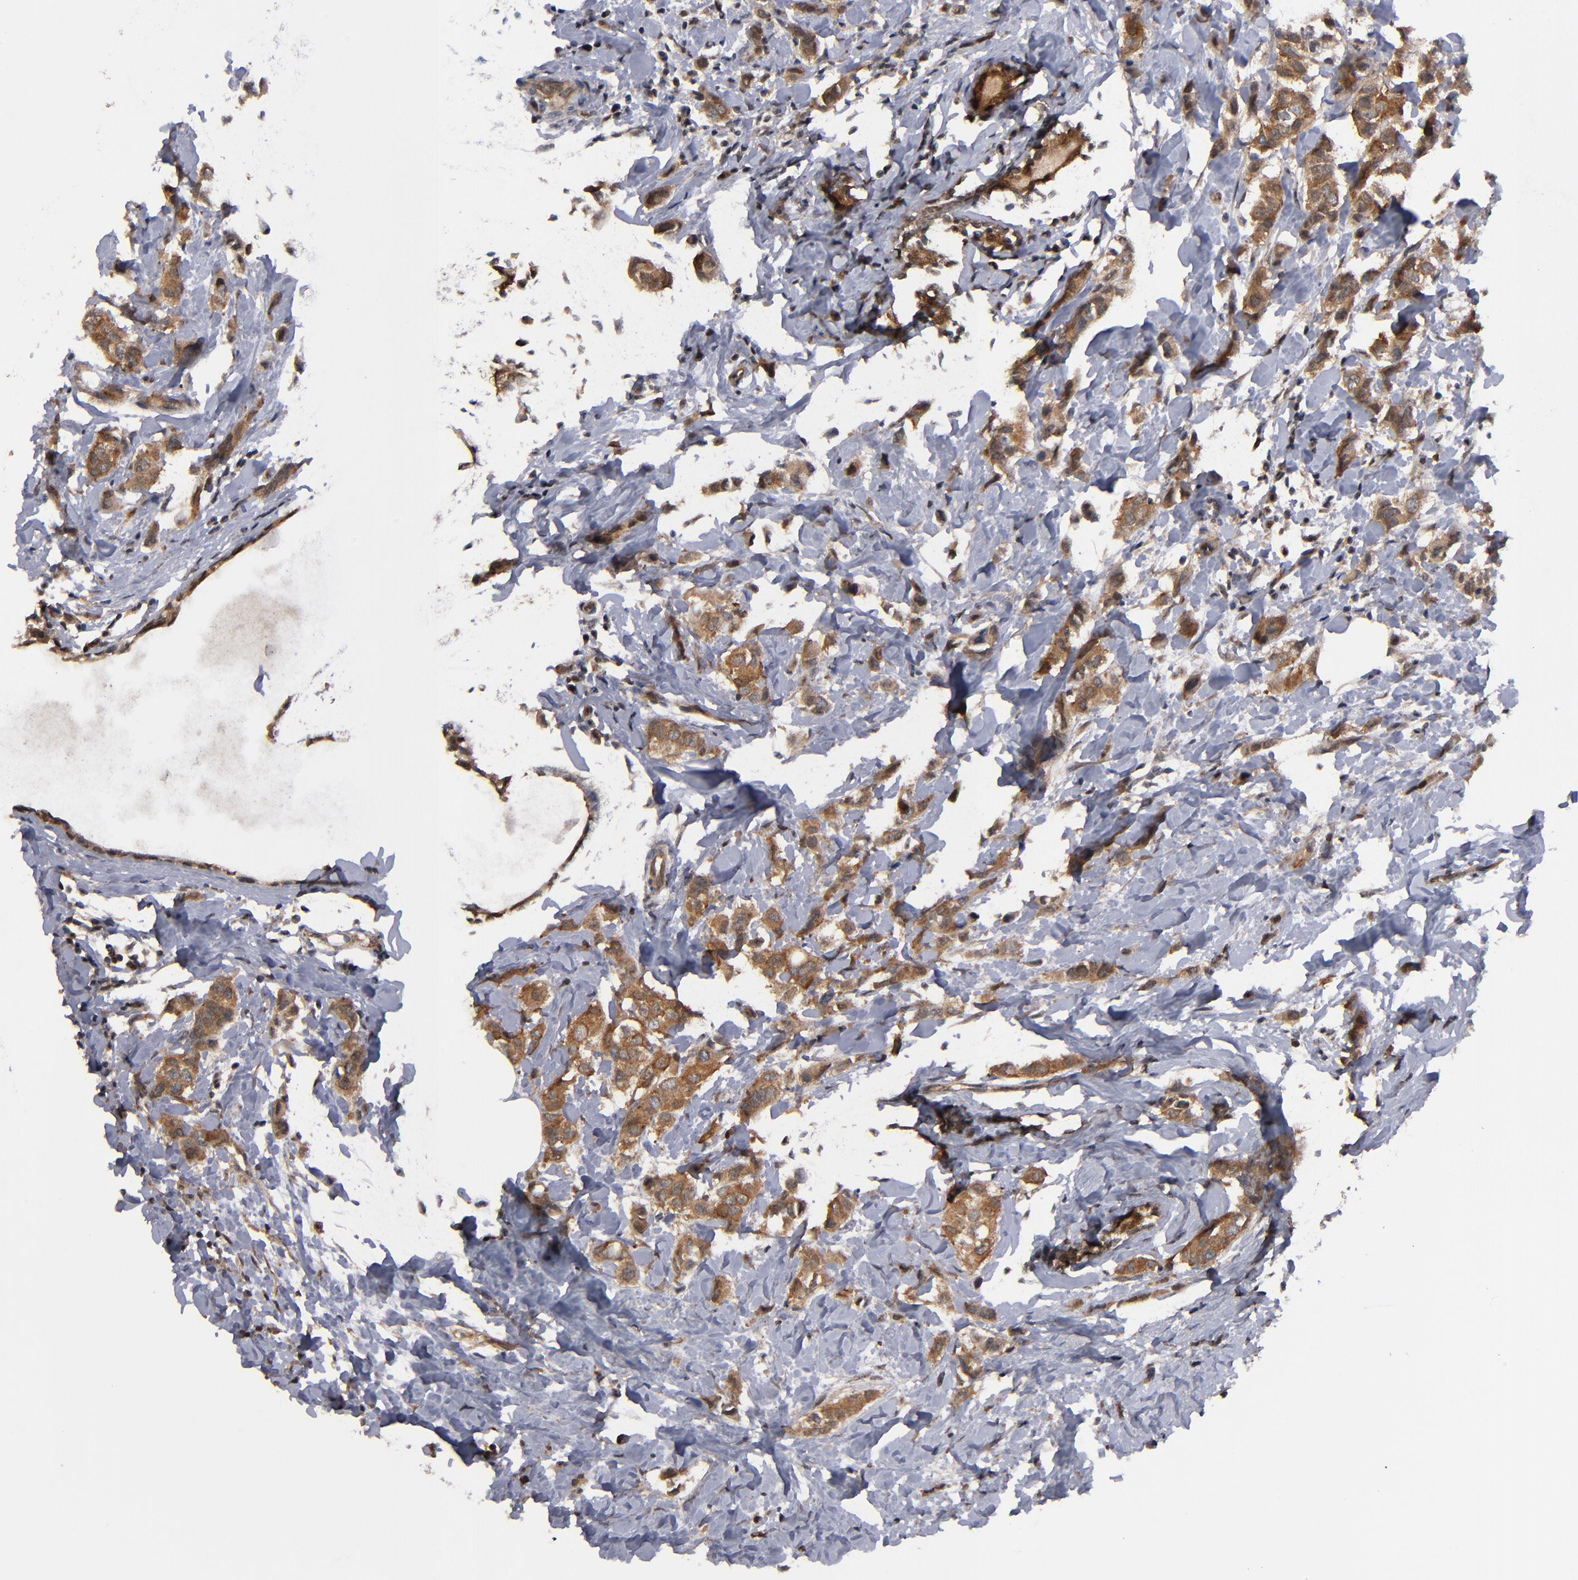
{"staining": {"intensity": "moderate", "quantity": ">75%", "location": "cytoplasmic/membranous"}, "tissue": "breast cancer", "cell_type": "Tumor cells", "image_type": "cancer", "snomed": [{"axis": "morphology", "description": "Normal tissue, NOS"}, {"axis": "morphology", "description": "Duct carcinoma"}, {"axis": "topography", "description": "Breast"}], "caption": "Breast invasive ductal carcinoma stained with a protein marker displays moderate staining in tumor cells.", "gene": "ALG13", "patient": {"sex": "female", "age": 50}}